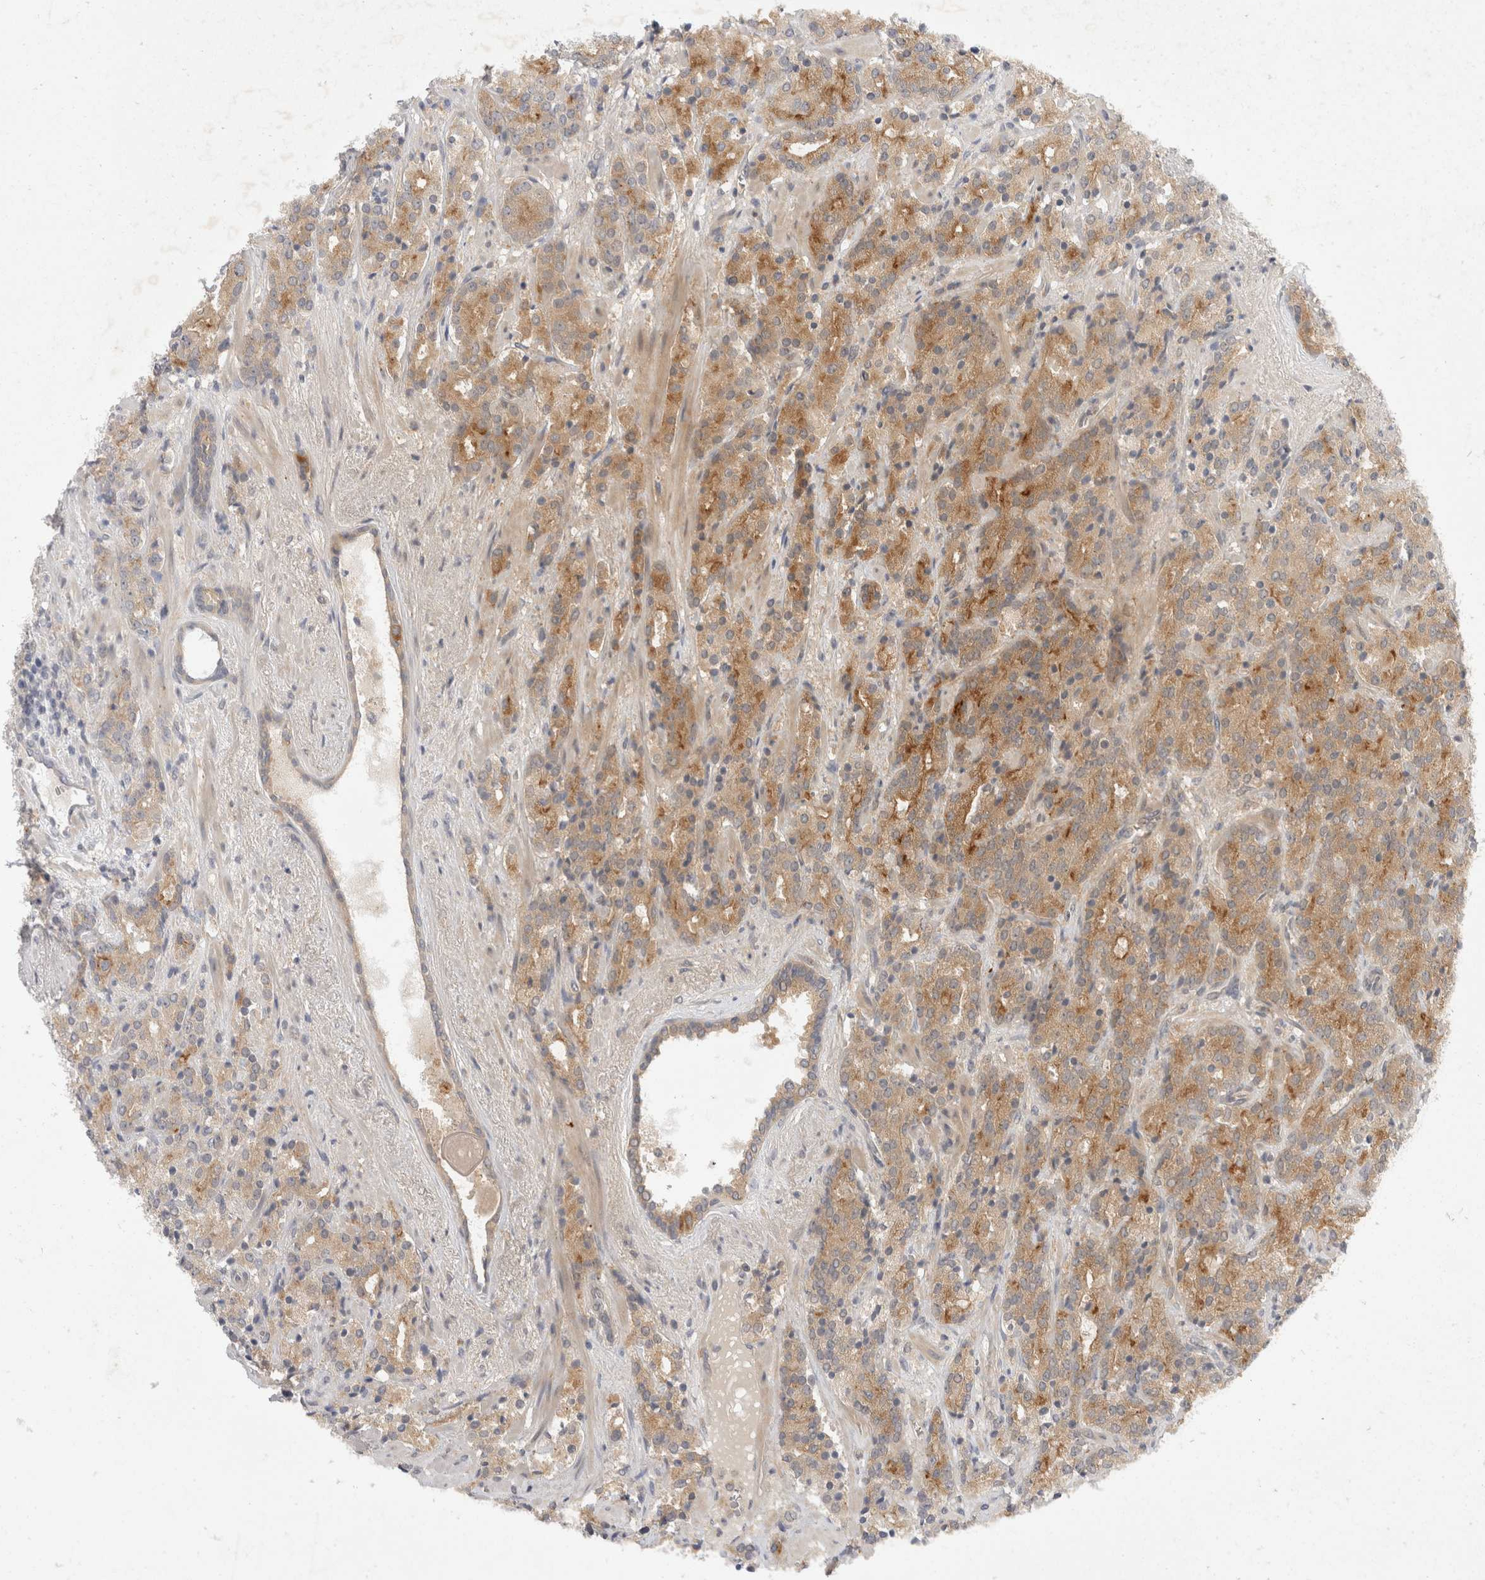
{"staining": {"intensity": "moderate", "quantity": ">75%", "location": "cytoplasmic/membranous"}, "tissue": "prostate cancer", "cell_type": "Tumor cells", "image_type": "cancer", "snomed": [{"axis": "morphology", "description": "Adenocarcinoma, High grade"}, {"axis": "topography", "description": "Prostate"}], "caption": "Protein staining displays moderate cytoplasmic/membranous staining in about >75% of tumor cells in prostate cancer (high-grade adenocarcinoma). The staining was performed using DAB (3,3'-diaminobenzidine), with brown indicating positive protein expression. Nuclei are stained blue with hematoxylin.", "gene": "TOM1L2", "patient": {"sex": "male", "age": 71}}